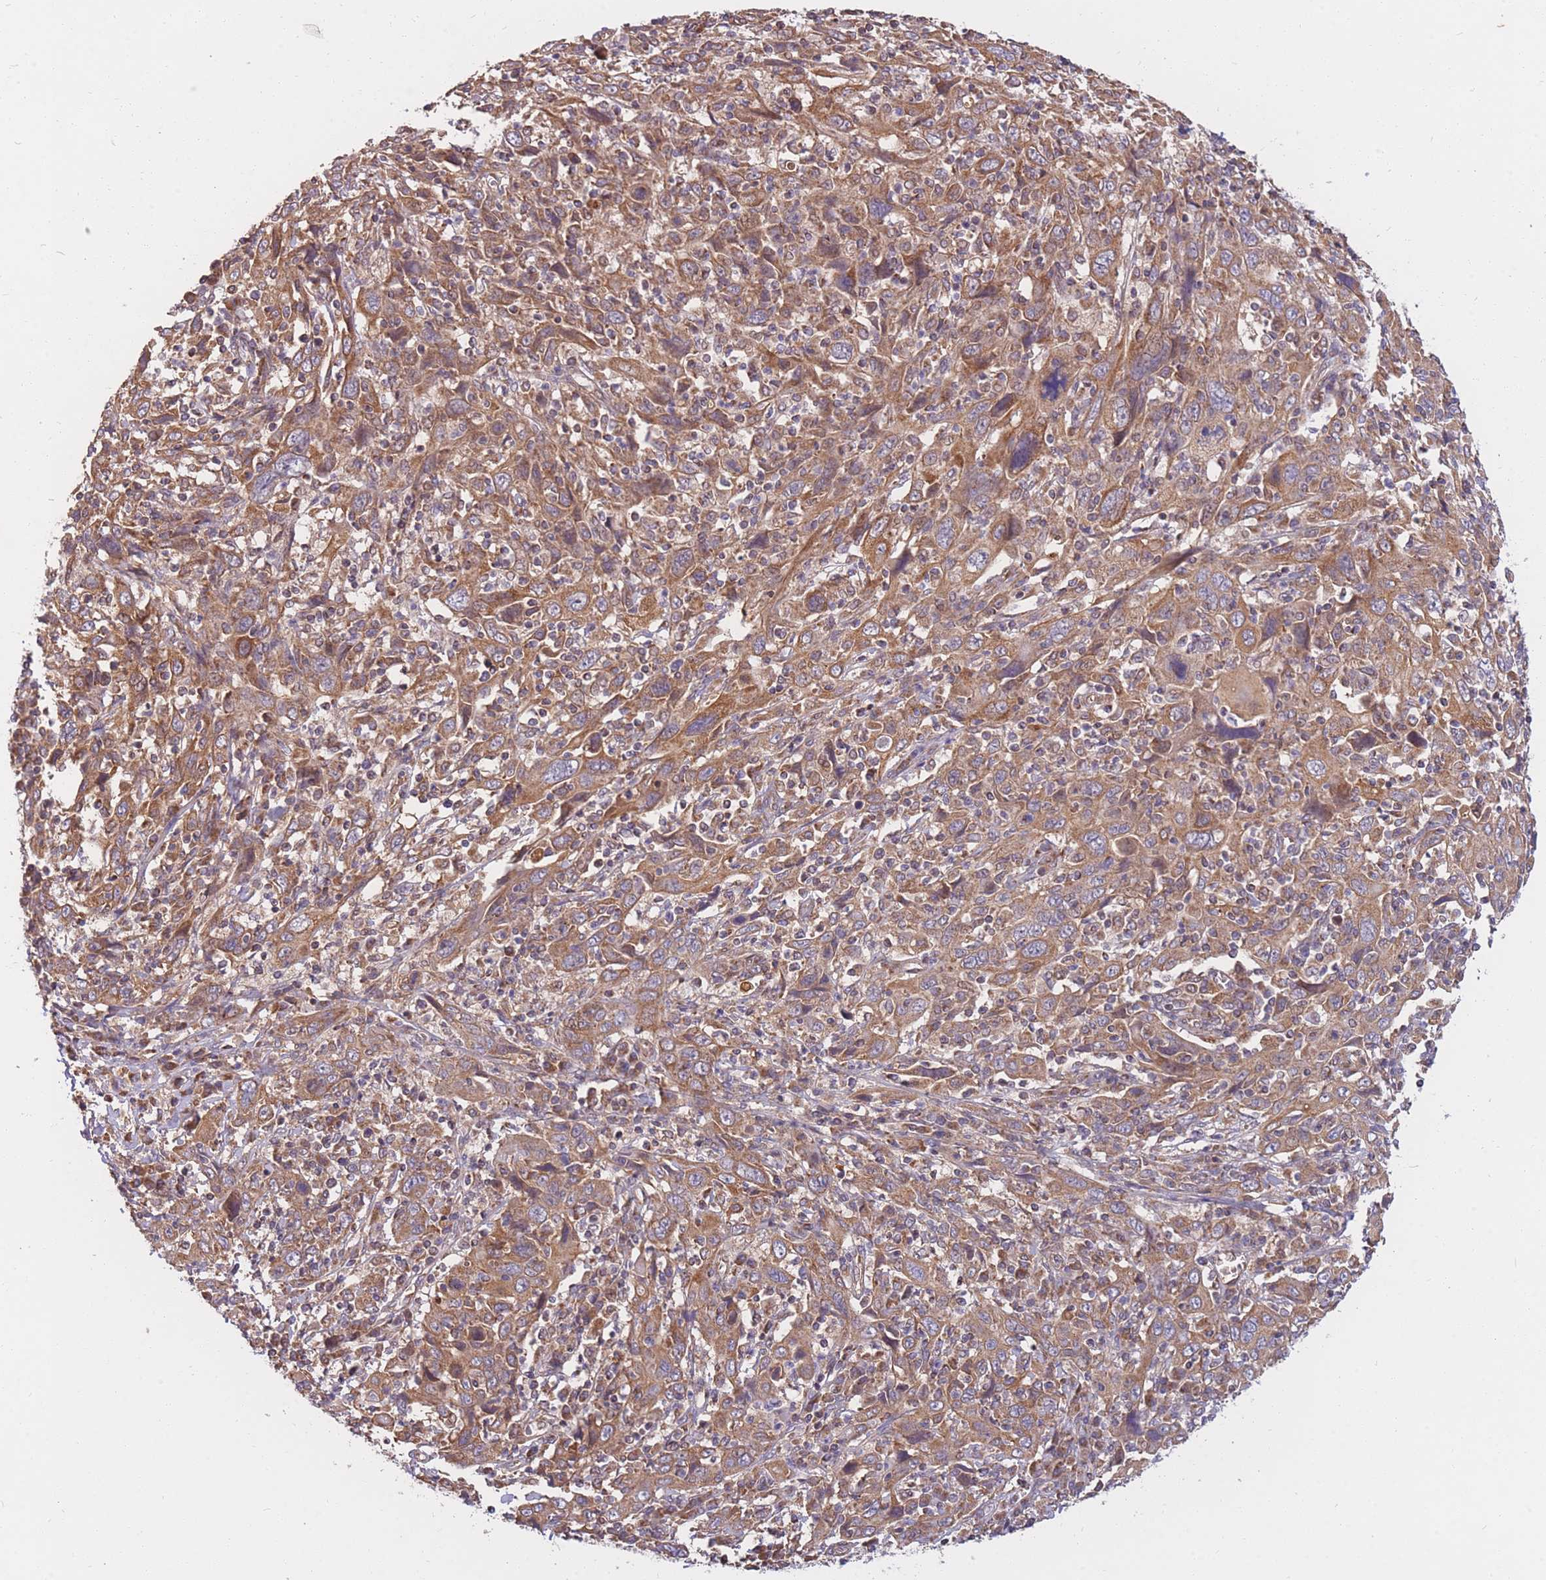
{"staining": {"intensity": "moderate", "quantity": ">75%", "location": "cytoplasmic/membranous"}, "tissue": "cervical cancer", "cell_type": "Tumor cells", "image_type": "cancer", "snomed": [{"axis": "morphology", "description": "Squamous cell carcinoma, NOS"}, {"axis": "topography", "description": "Cervix"}], "caption": "This is a micrograph of immunohistochemistry (IHC) staining of squamous cell carcinoma (cervical), which shows moderate positivity in the cytoplasmic/membranous of tumor cells.", "gene": "PTPMT1", "patient": {"sex": "female", "age": 46}}